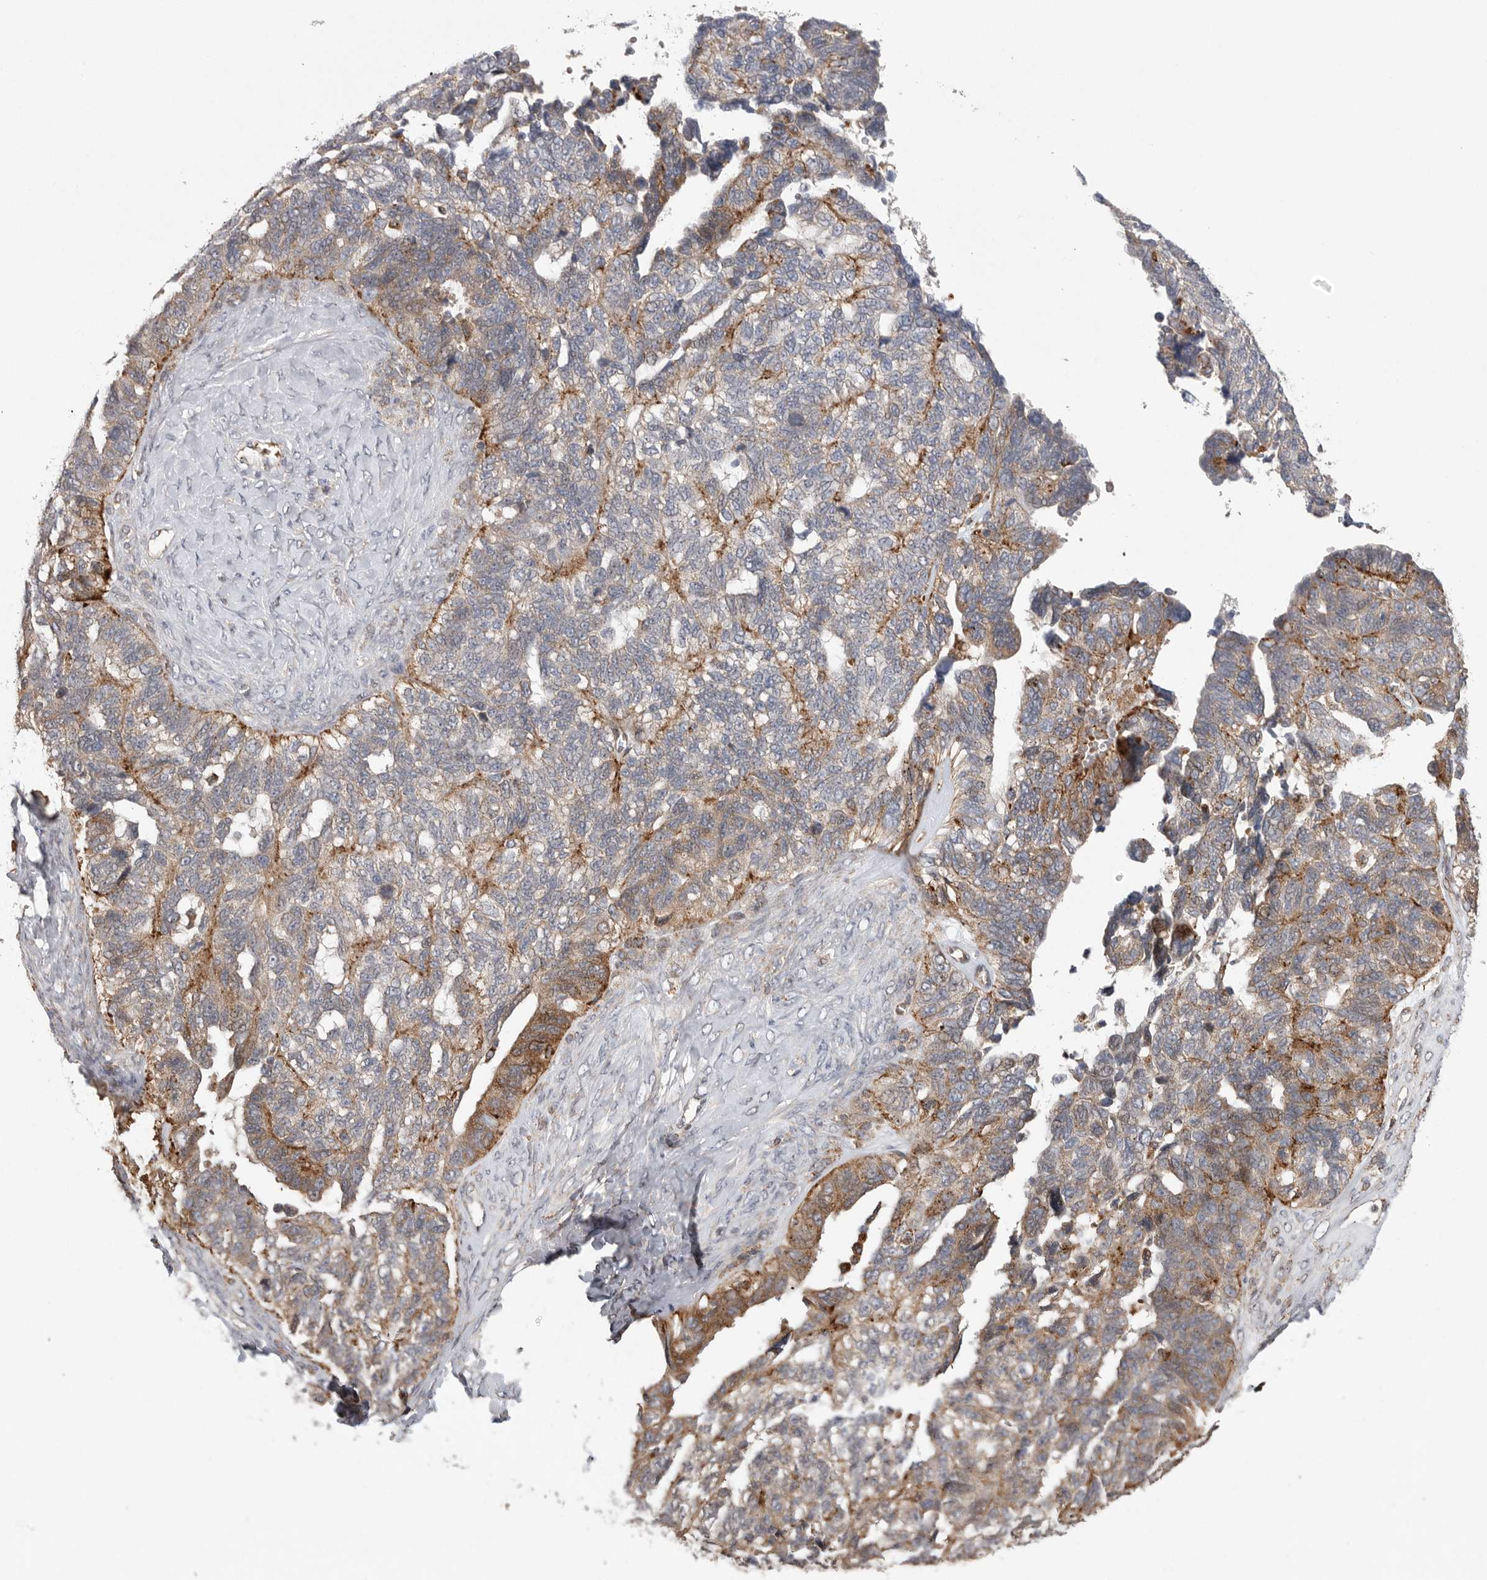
{"staining": {"intensity": "moderate", "quantity": ">75%", "location": "cytoplasmic/membranous"}, "tissue": "ovarian cancer", "cell_type": "Tumor cells", "image_type": "cancer", "snomed": [{"axis": "morphology", "description": "Cystadenocarcinoma, serous, NOS"}, {"axis": "topography", "description": "Ovary"}], "caption": "IHC (DAB (3,3'-diaminobenzidine)) staining of human ovarian cancer reveals moderate cytoplasmic/membranous protein positivity in about >75% of tumor cells. The staining was performed using DAB (3,3'-diaminobenzidine), with brown indicating positive protein expression. Nuclei are stained blue with hematoxylin.", "gene": "GALNS", "patient": {"sex": "female", "age": 79}}